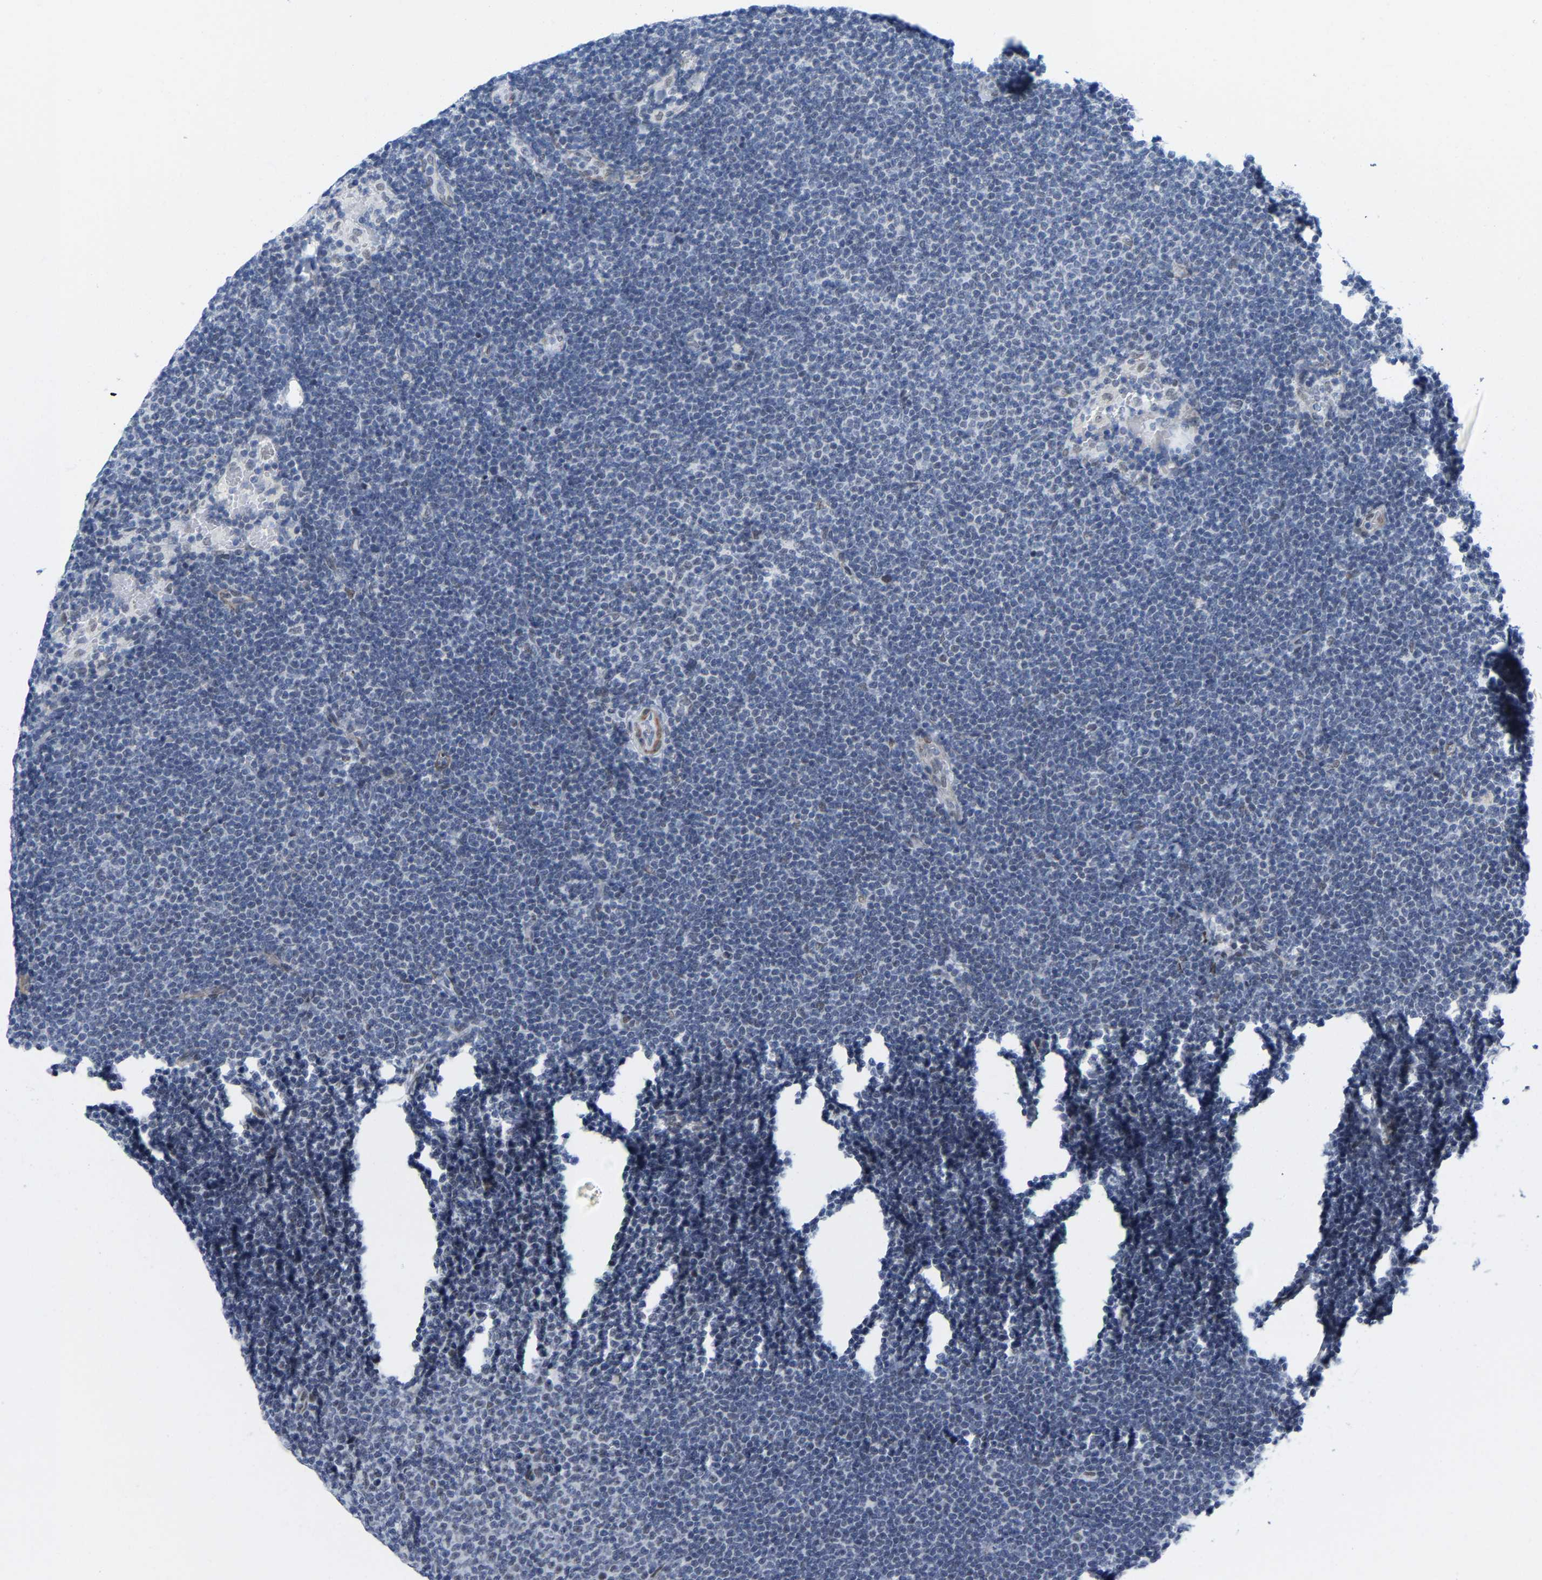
{"staining": {"intensity": "negative", "quantity": "none", "location": "none"}, "tissue": "lymphoma", "cell_type": "Tumor cells", "image_type": "cancer", "snomed": [{"axis": "morphology", "description": "Malignant lymphoma, non-Hodgkin's type, Low grade"}, {"axis": "topography", "description": "Lymph node"}], "caption": "High power microscopy histopathology image of an IHC photomicrograph of low-grade malignant lymphoma, non-Hodgkin's type, revealing no significant staining in tumor cells.", "gene": "FAM180A", "patient": {"sex": "female", "age": 53}}